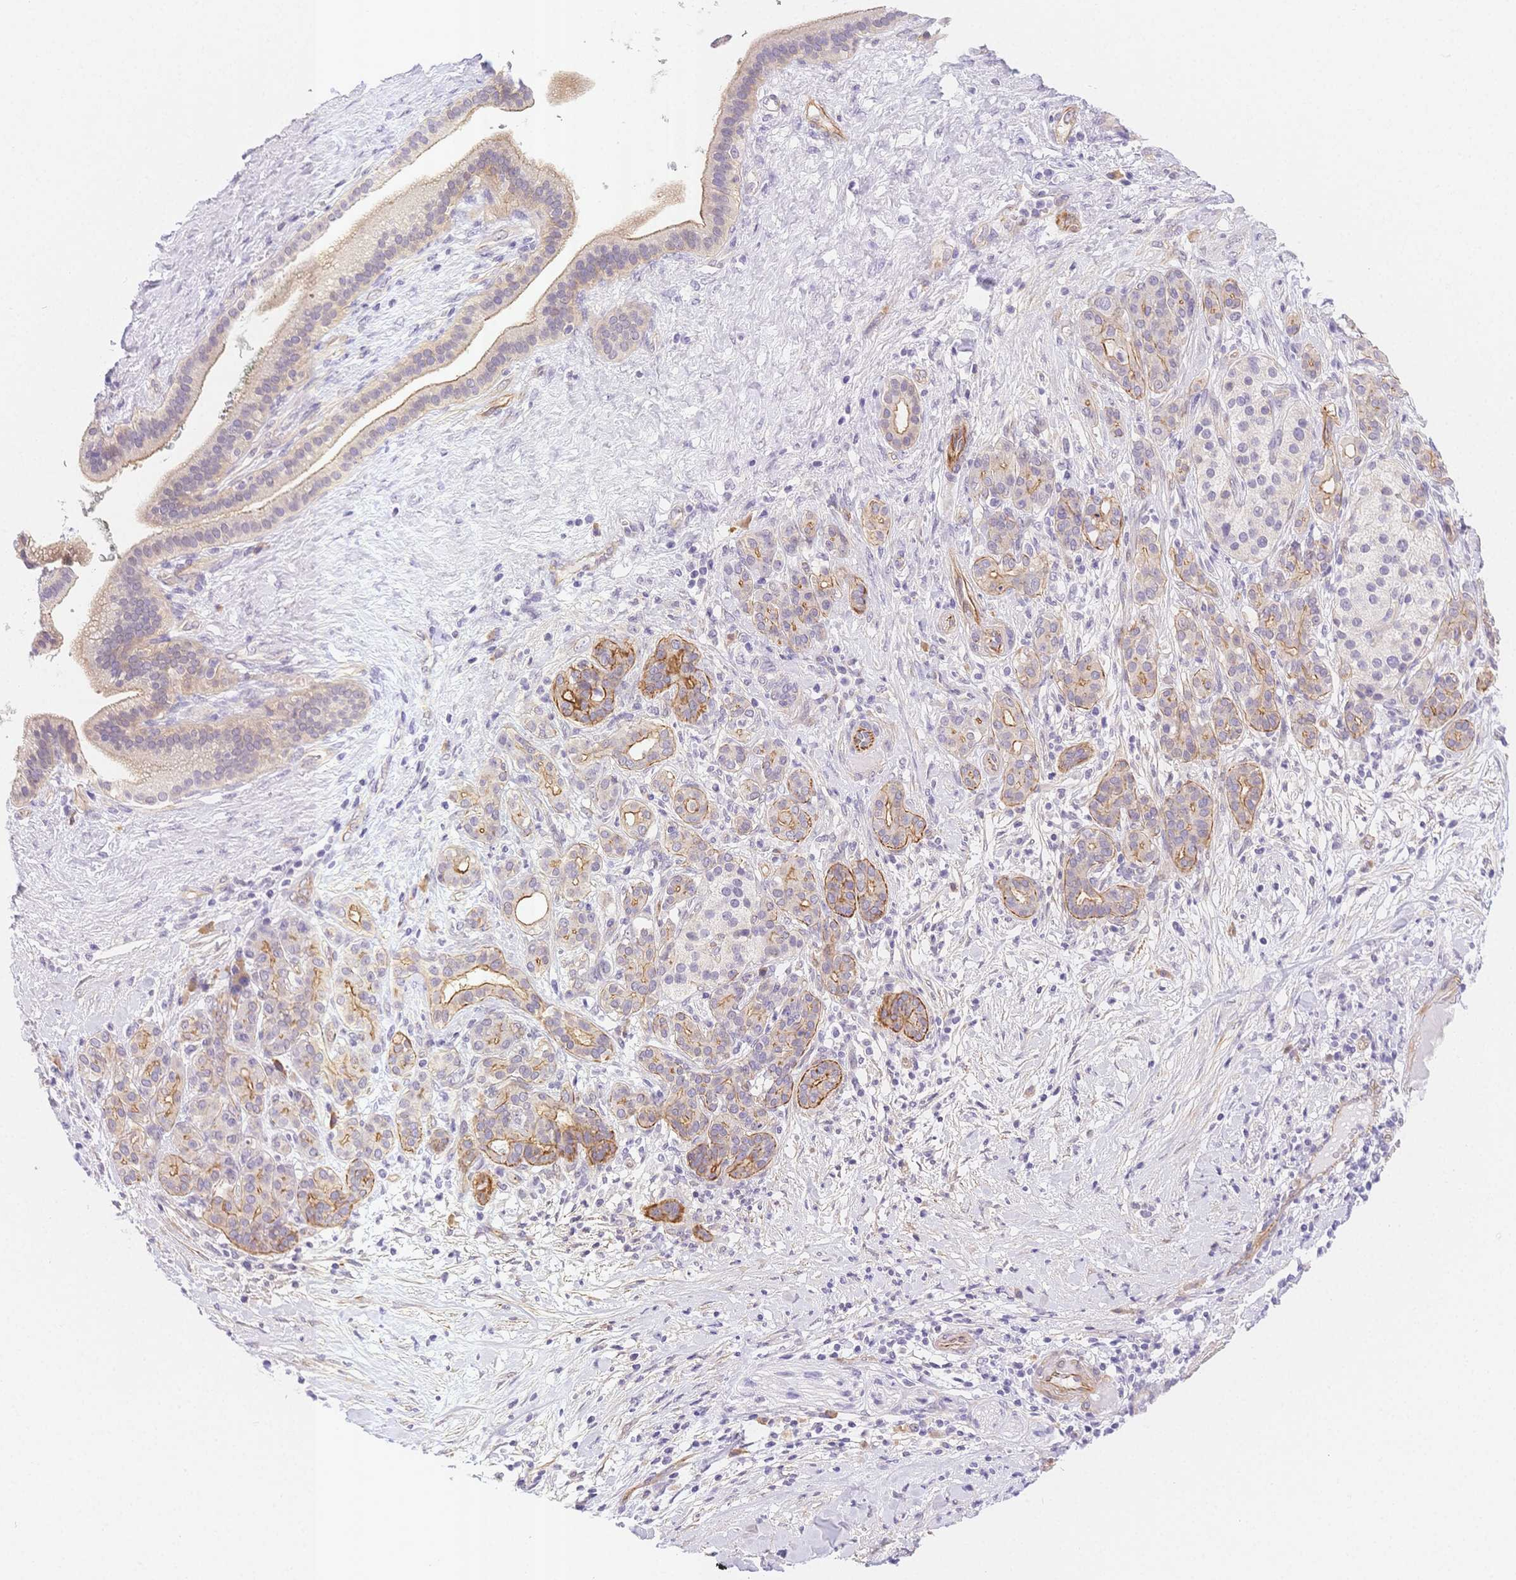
{"staining": {"intensity": "moderate", "quantity": "25%-75%", "location": "cytoplasmic/membranous"}, "tissue": "pancreatic cancer", "cell_type": "Tumor cells", "image_type": "cancer", "snomed": [{"axis": "morphology", "description": "Adenocarcinoma, NOS"}, {"axis": "topography", "description": "Pancreas"}], "caption": "Immunohistochemical staining of human adenocarcinoma (pancreatic) displays medium levels of moderate cytoplasmic/membranous protein expression in approximately 25%-75% of tumor cells.", "gene": "CSN1S1", "patient": {"sex": "male", "age": 44}}